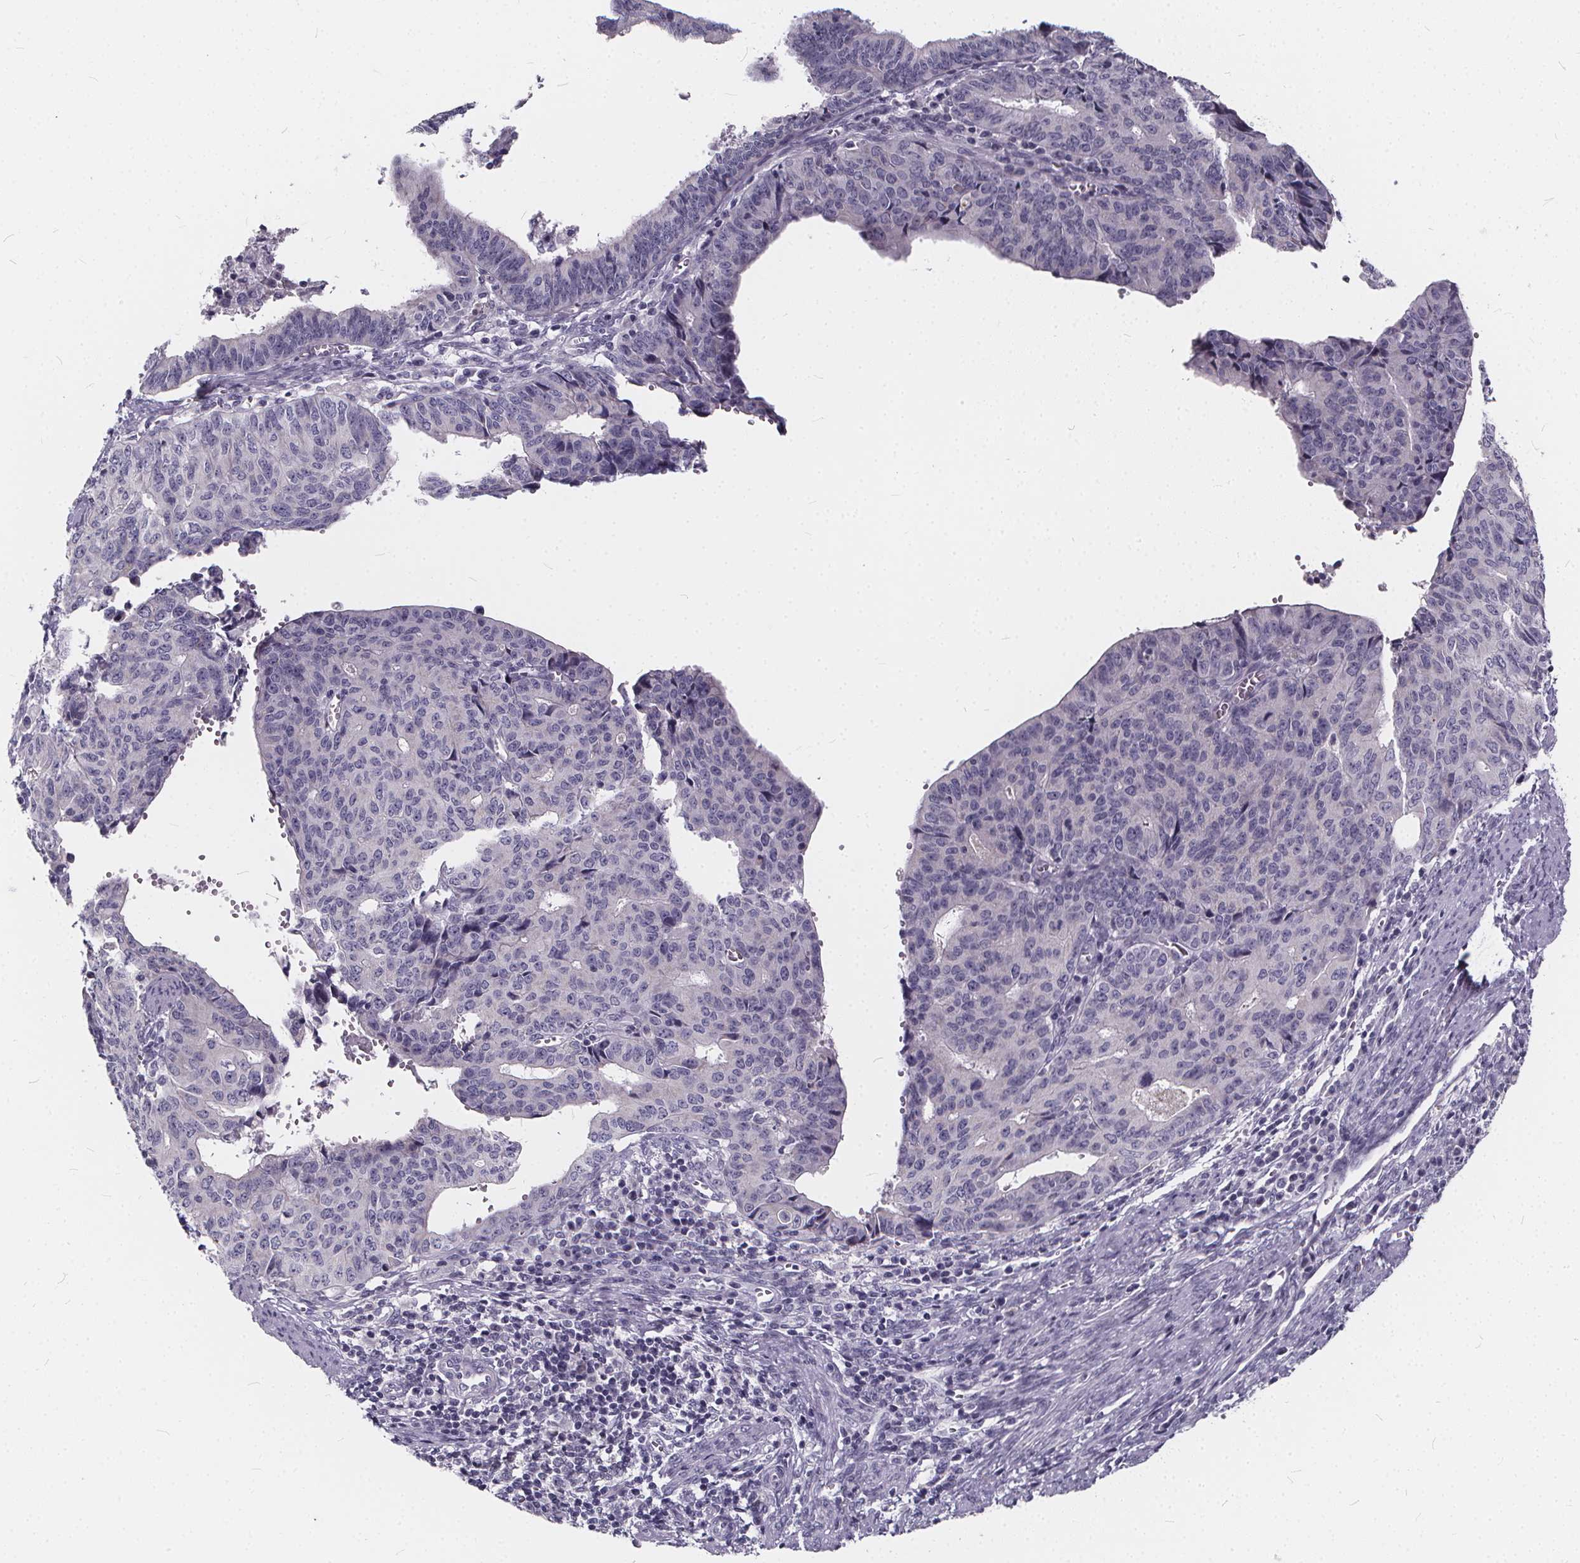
{"staining": {"intensity": "negative", "quantity": "none", "location": "none"}, "tissue": "endometrial cancer", "cell_type": "Tumor cells", "image_type": "cancer", "snomed": [{"axis": "morphology", "description": "Adenocarcinoma, NOS"}, {"axis": "topography", "description": "Endometrium"}], "caption": "Photomicrograph shows no significant protein expression in tumor cells of adenocarcinoma (endometrial).", "gene": "SPEF2", "patient": {"sex": "female", "age": 65}}